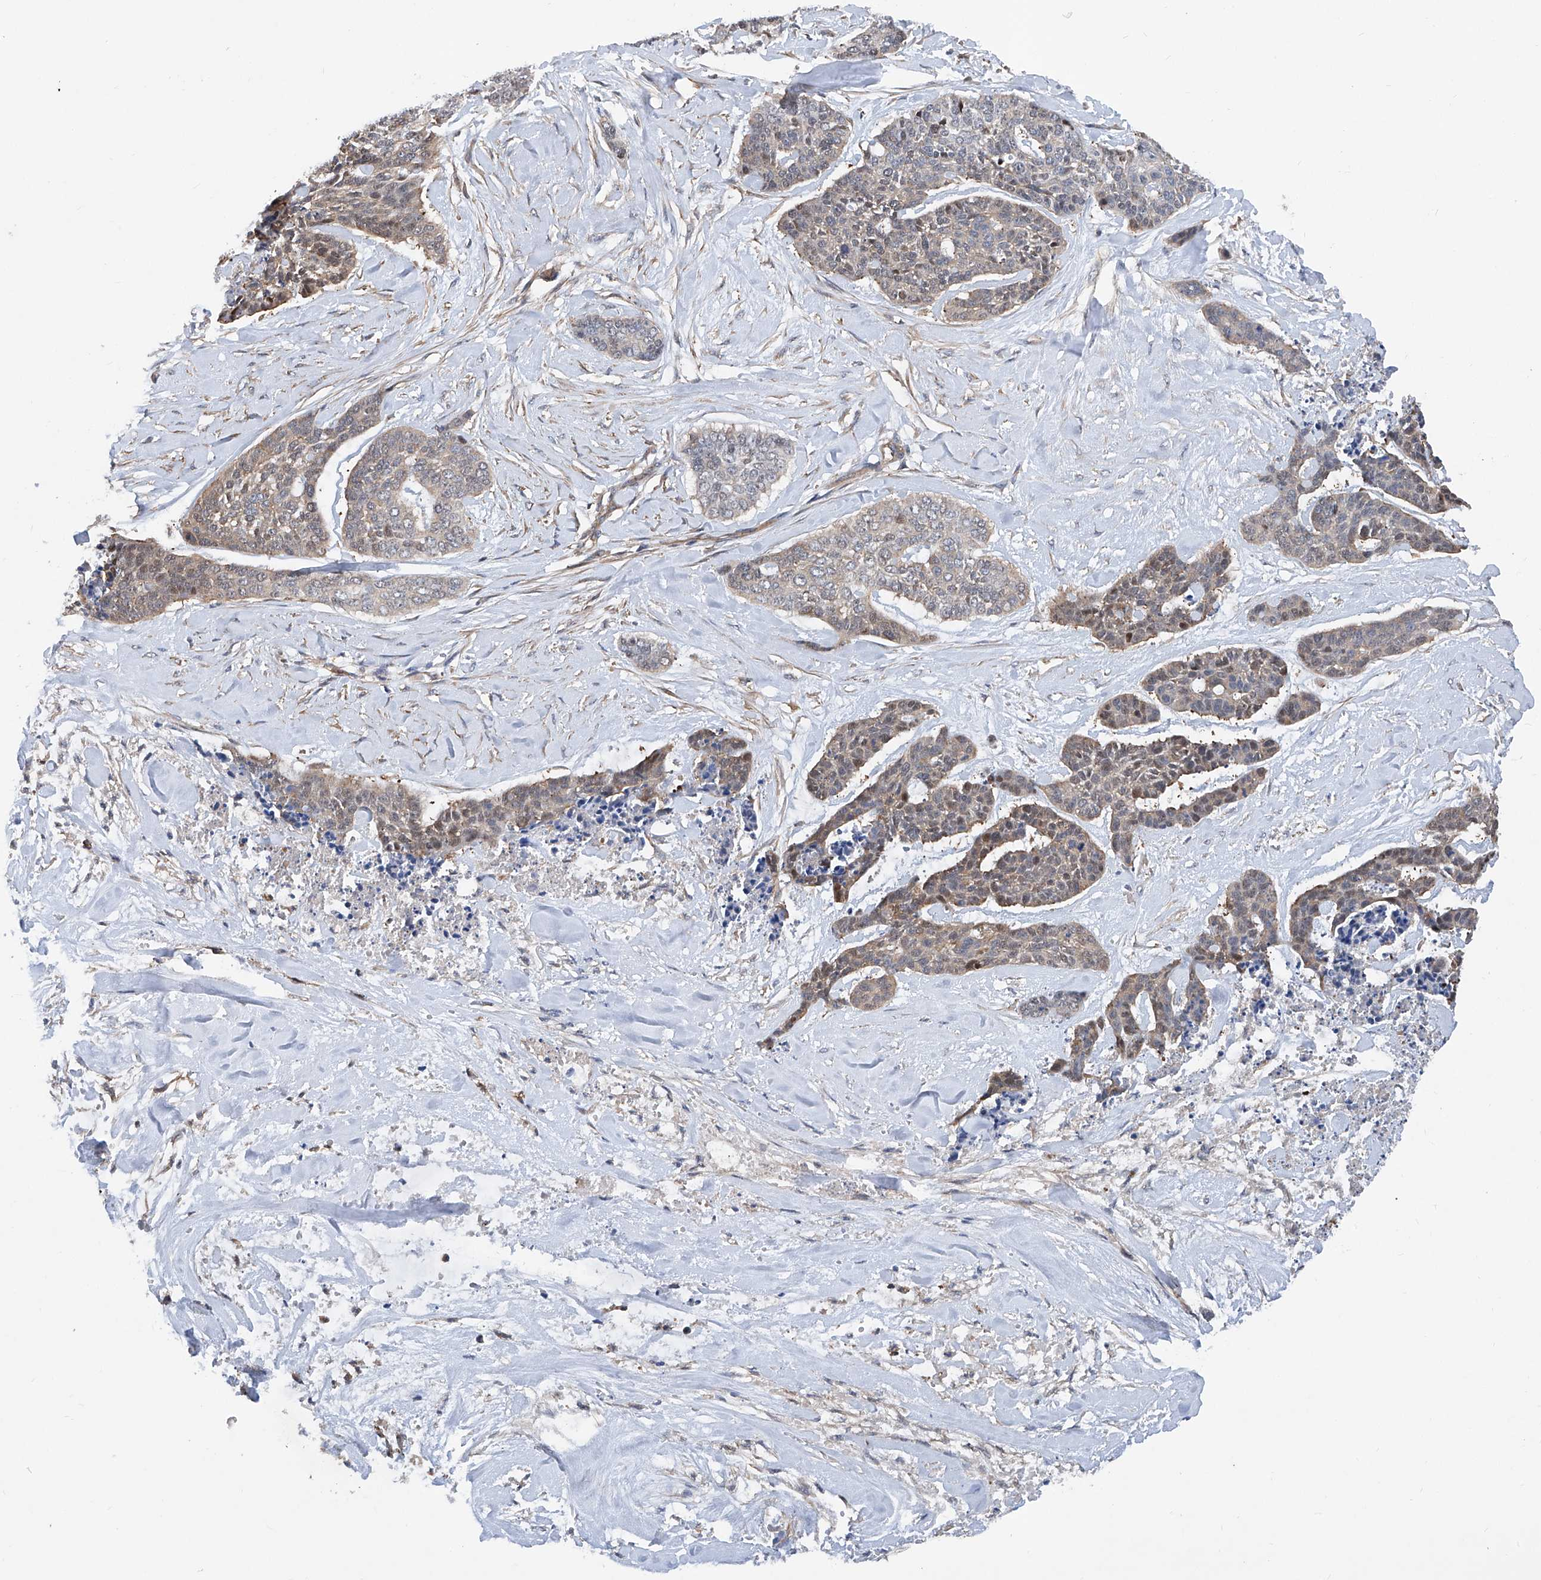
{"staining": {"intensity": "moderate", "quantity": "<25%", "location": "nuclear"}, "tissue": "skin cancer", "cell_type": "Tumor cells", "image_type": "cancer", "snomed": [{"axis": "morphology", "description": "Basal cell carcinoma"}, {"axis": "topography", "description": "Skin"}], "caption": "Brown immunohistochemical staining in basal cell carcinoma (skin) reveals moderate nuclear expression in approximately <25% of tumor cells. The protein of interest is stained brown, and the nuclei are stained in blue (DAB (3,3'-diaminobenzidine) IHC with brightfield microscopy, high magnification).", "gene": "NT5C3A", "patient": {"sex": "female", "age": 64}}